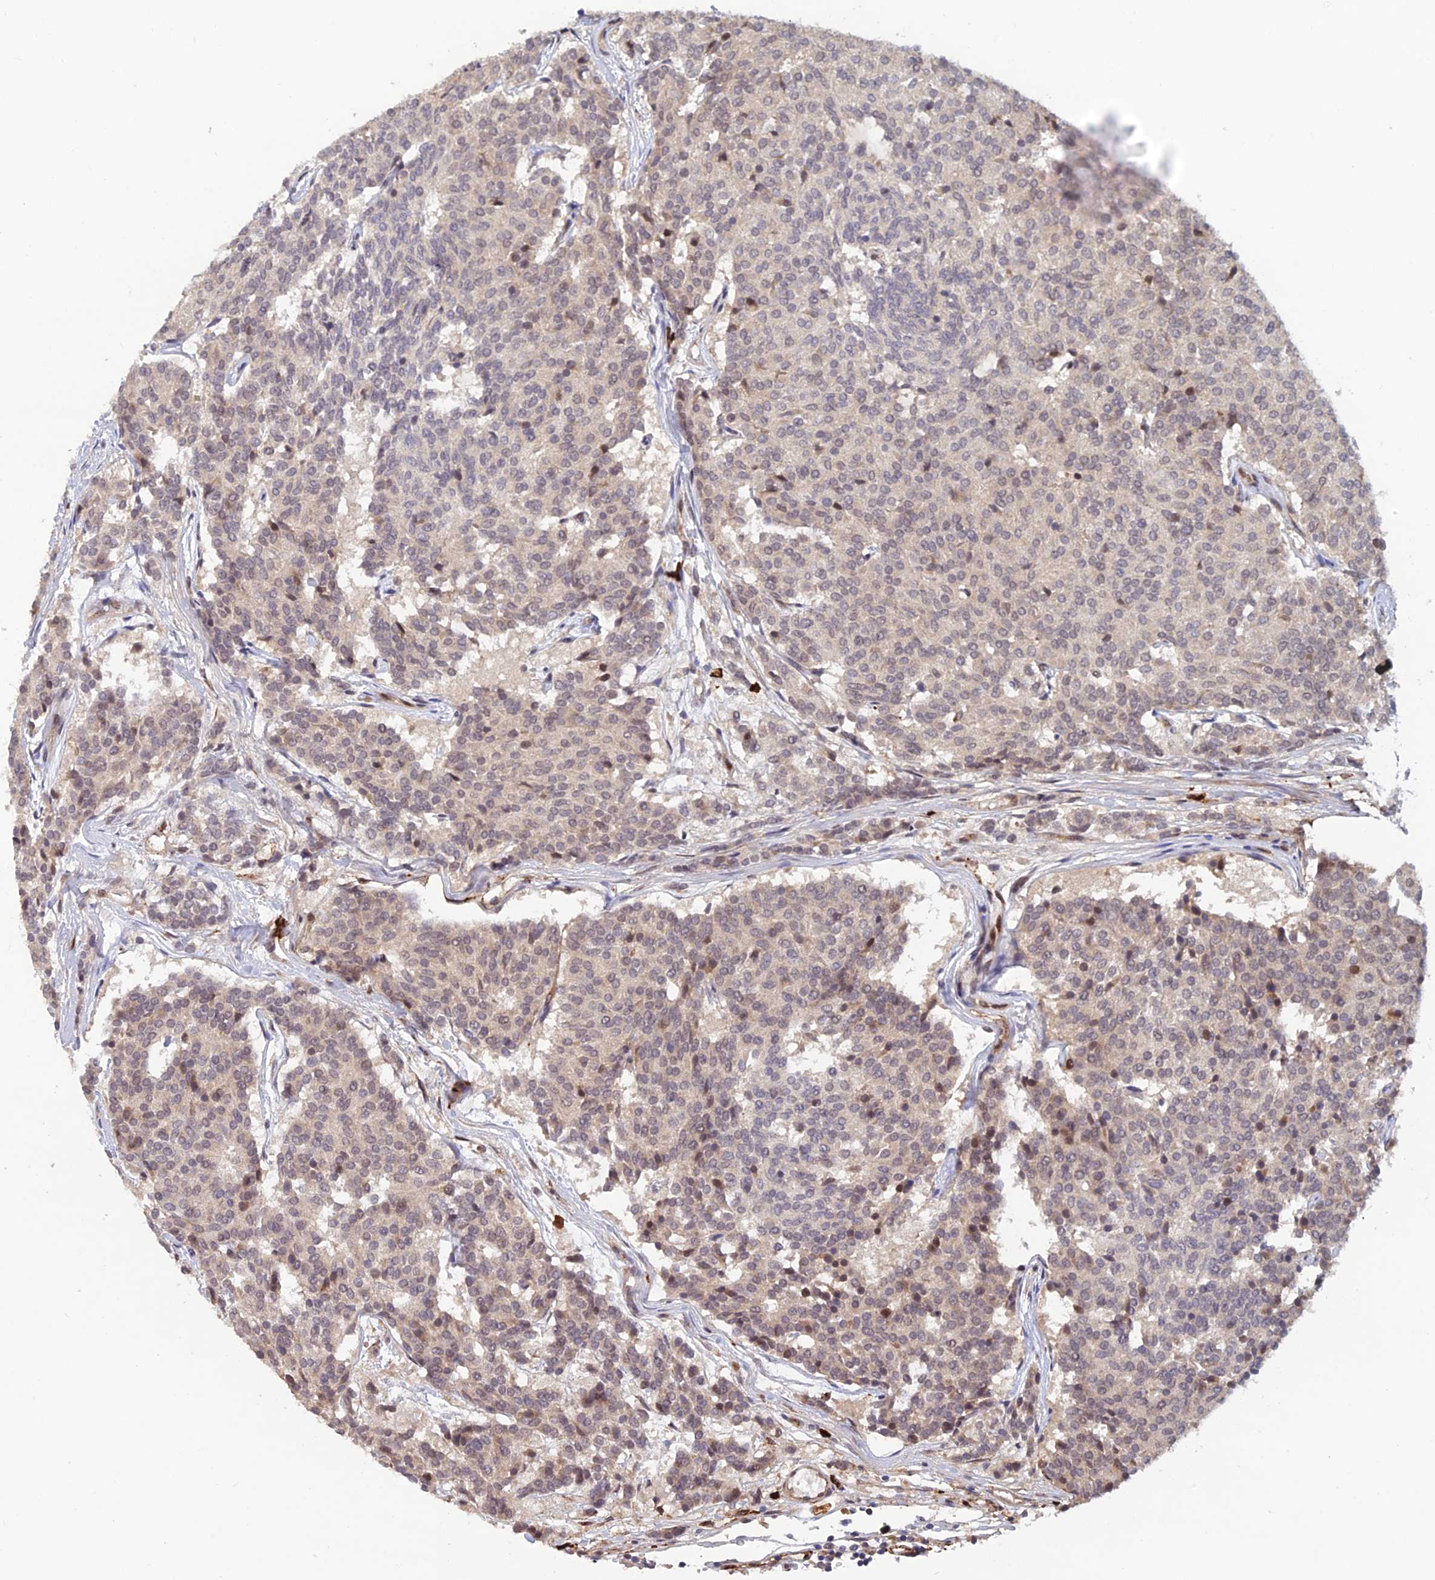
{"staining": {"intensity": "weak", "quantity": "<25%", "location": "nuclear"}, "tissue": "carcinoid", "cell_type": "Tumor cells", "image_type": "cancer", "snomed": [{"axis": "morphology", "description": "Carcinoid, malignant, NOS"}, {"axis": "topography", "description": "Pancreas"}], "caption": "Histopathology image shows no significant protein positivity in tumor cells of malignant carcinoid. (DAB immunohistochemistry (IHC), high magnification).", "gene": "ZNF565", "patient": {"sex": "female", "age": 54}}